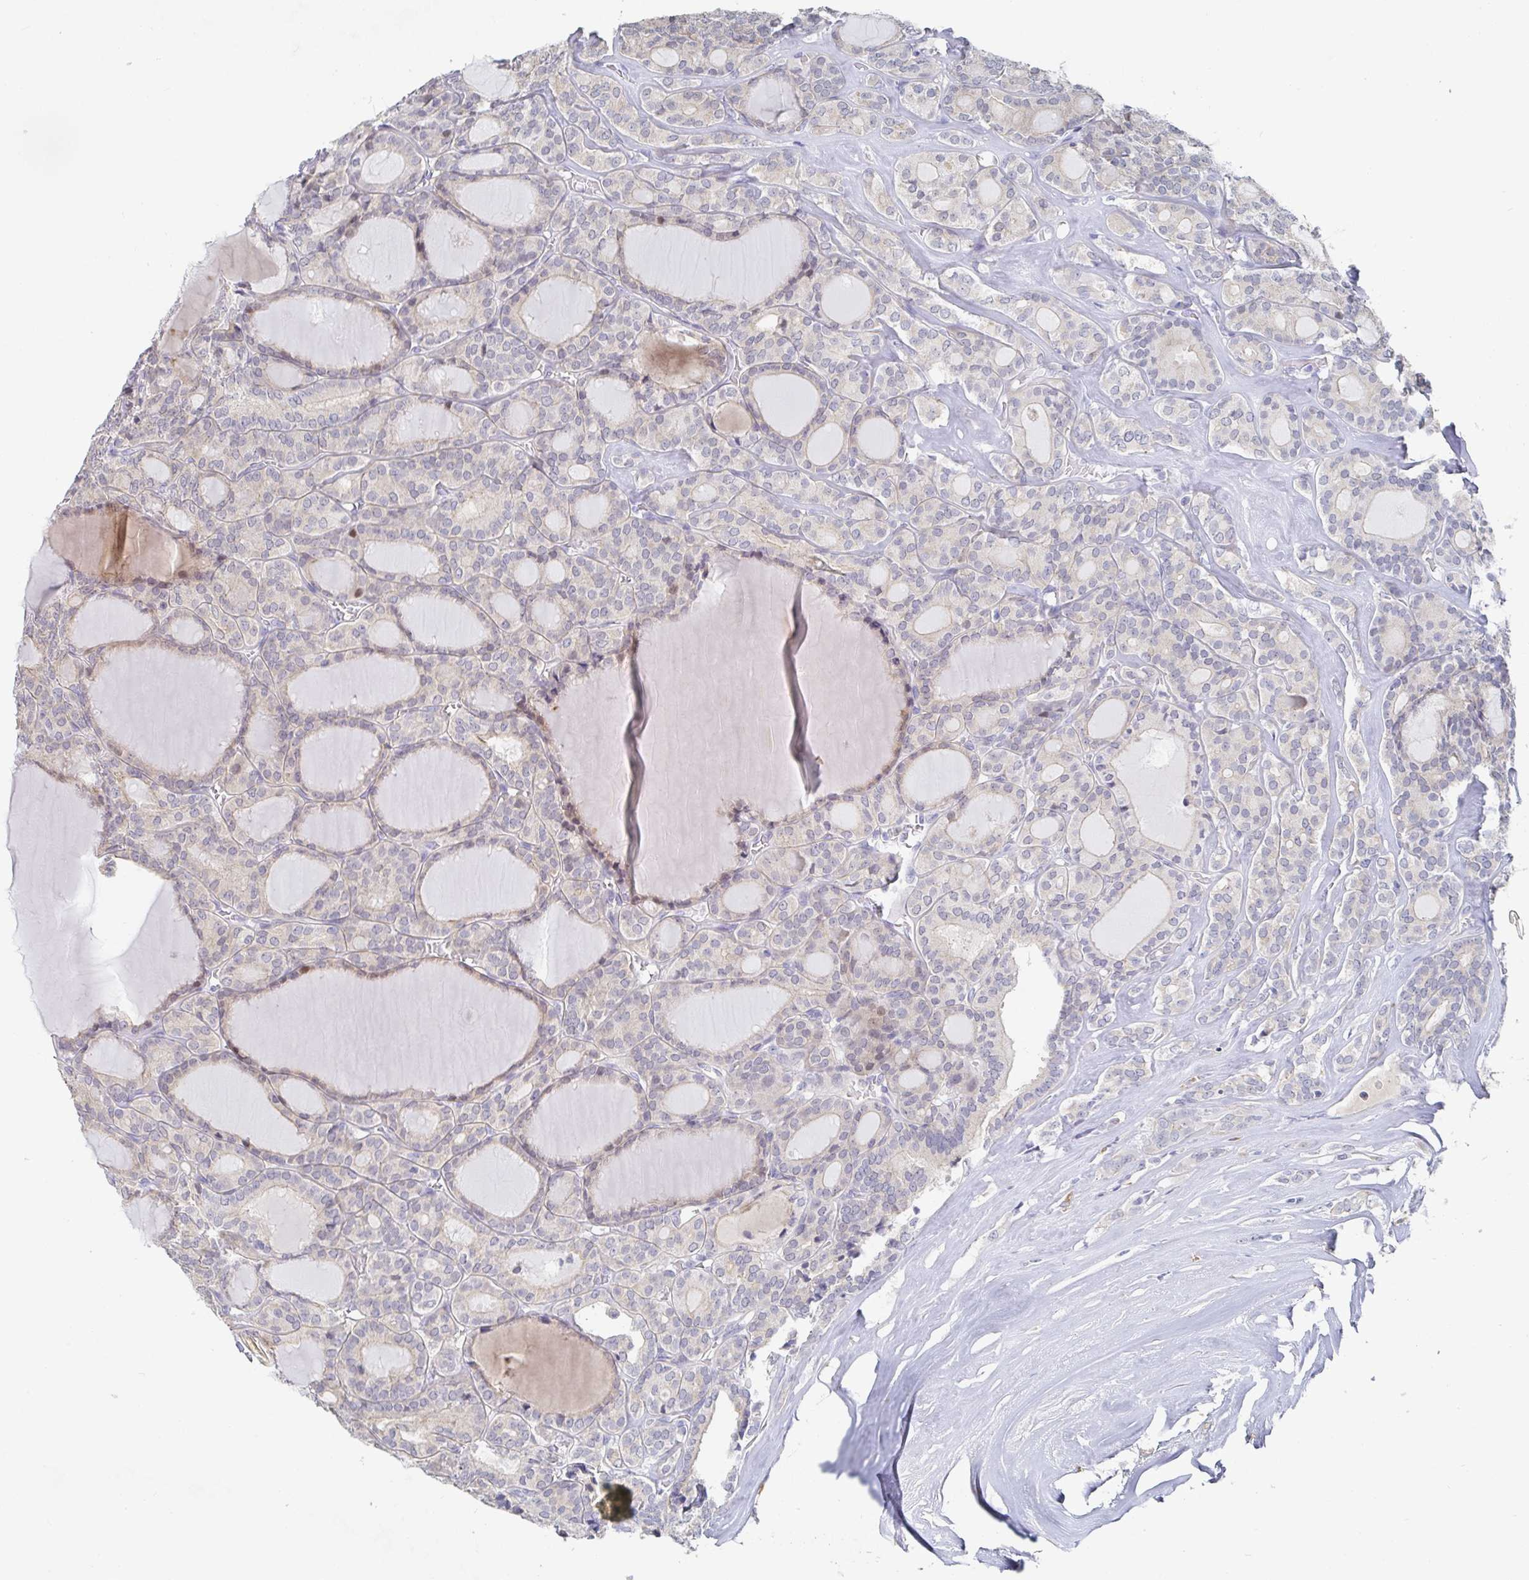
{"staining": {"intensity": "negative", "quantity": "none", "location": "none"}, "tissue": "thyroid cancer", "cell_type": "Tumor cells", "image_type": "cancer", "snomed": [{"axis": "morphology", "description": "Follicular adenoma carcinoma, NOS"}, {"axis": "topography", "description": "Thyroid gland"}], "caption": "Immunohistochemical staining of follicular adenoma carcinoma (thyroid) displays no significant expression in tumor cells.", "gene": "ZNF430", "patient": {"sex": "male", "age": 74}}